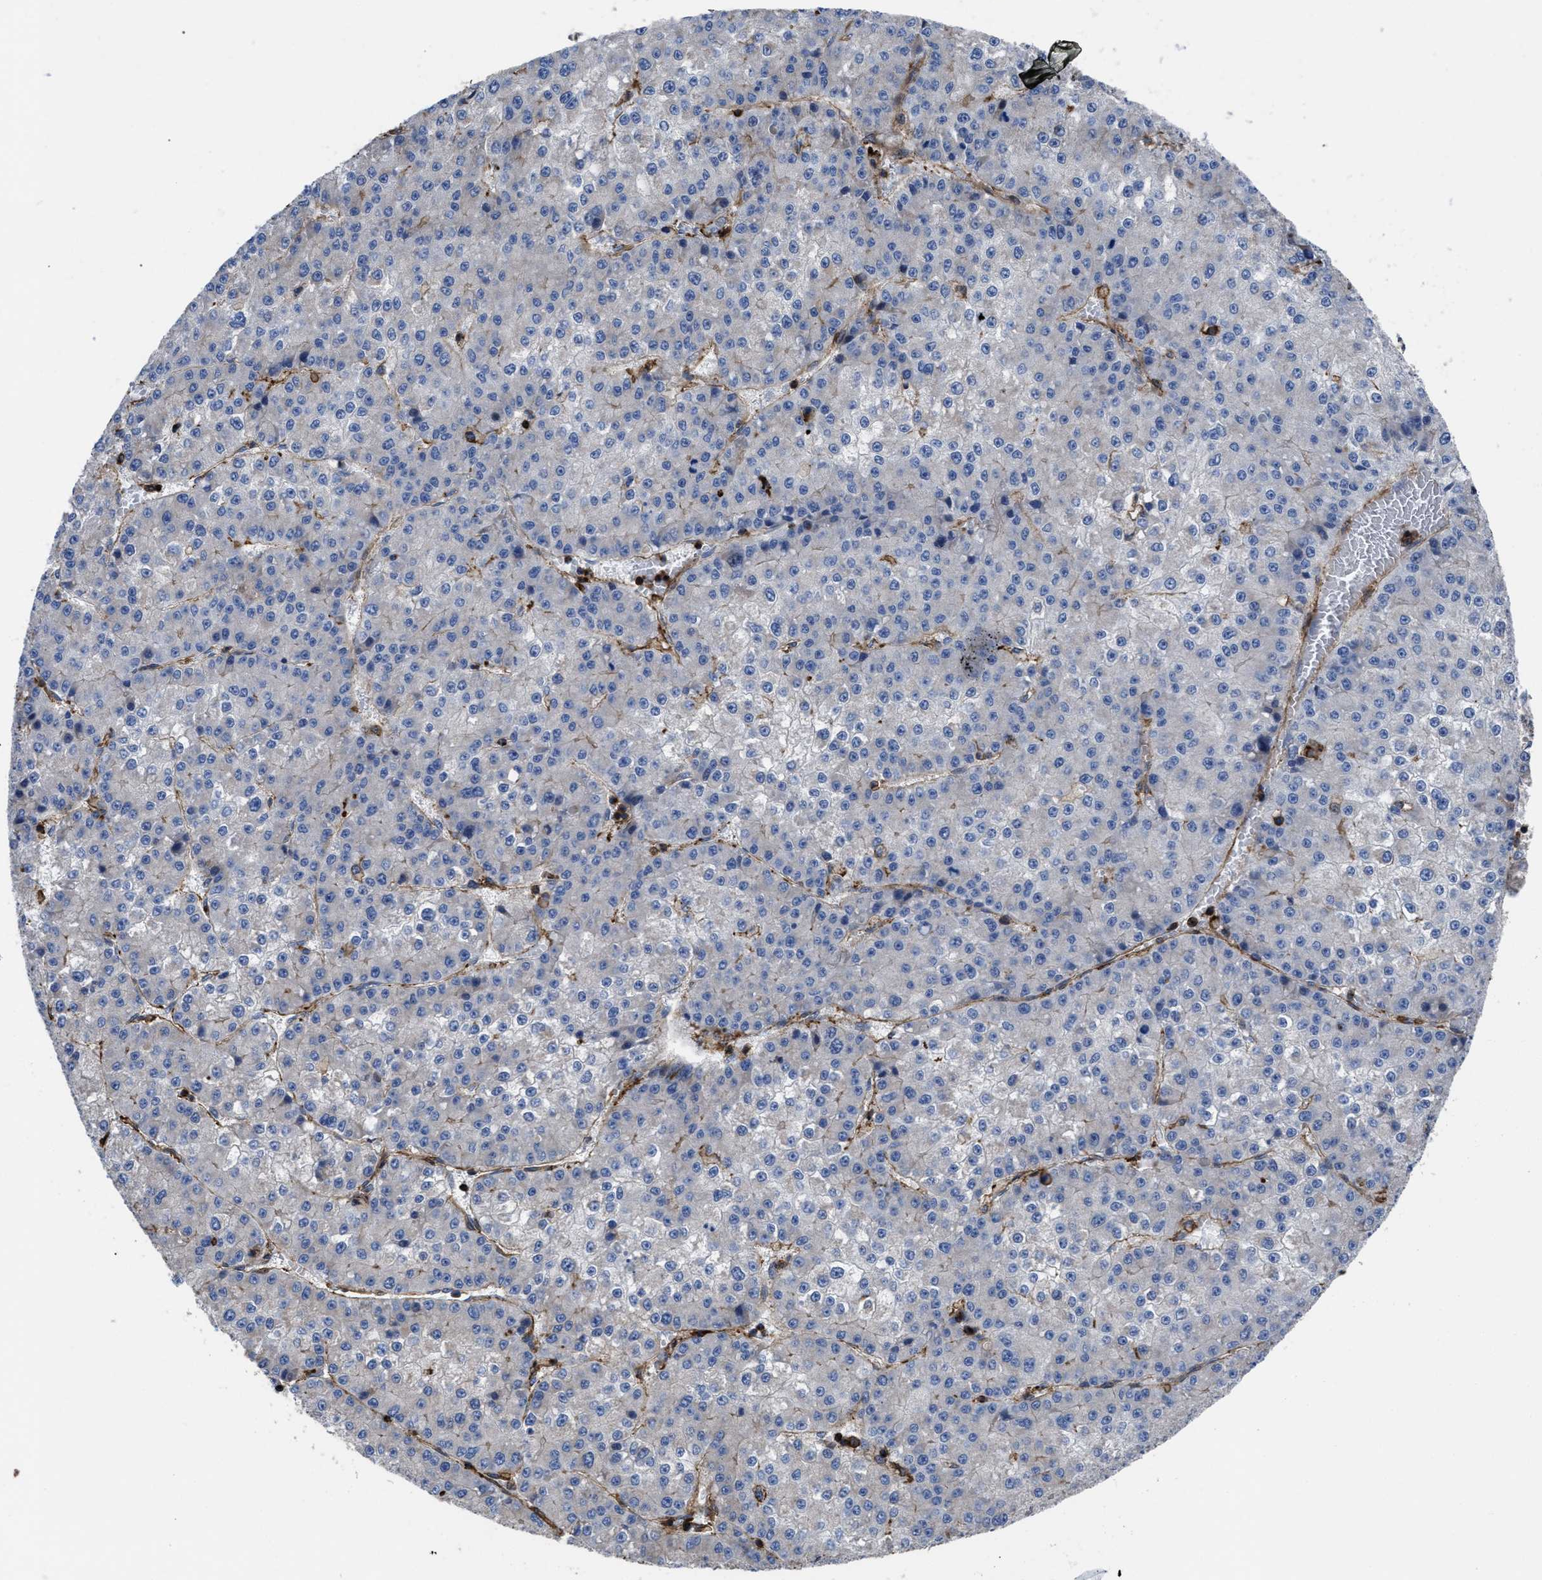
{"staining": {"intensity": "negative", "quantity": "none", "location": "none"}, "tissue": "liver cancer", "cell_type": "Tumor cells", "image_type": "cancer", "snomed": [{"axis": "morphology", "description": "Carcinoma, Hepatocellular, NOS"}, {"axis": "topography", "description": "Liver"}], "caption": "Tumor cells are negative for protein expression in human hepatocellular carcinoma (liver).", "gene": "SCUBE2", "patient": {"sex": "female", "age": 73}}